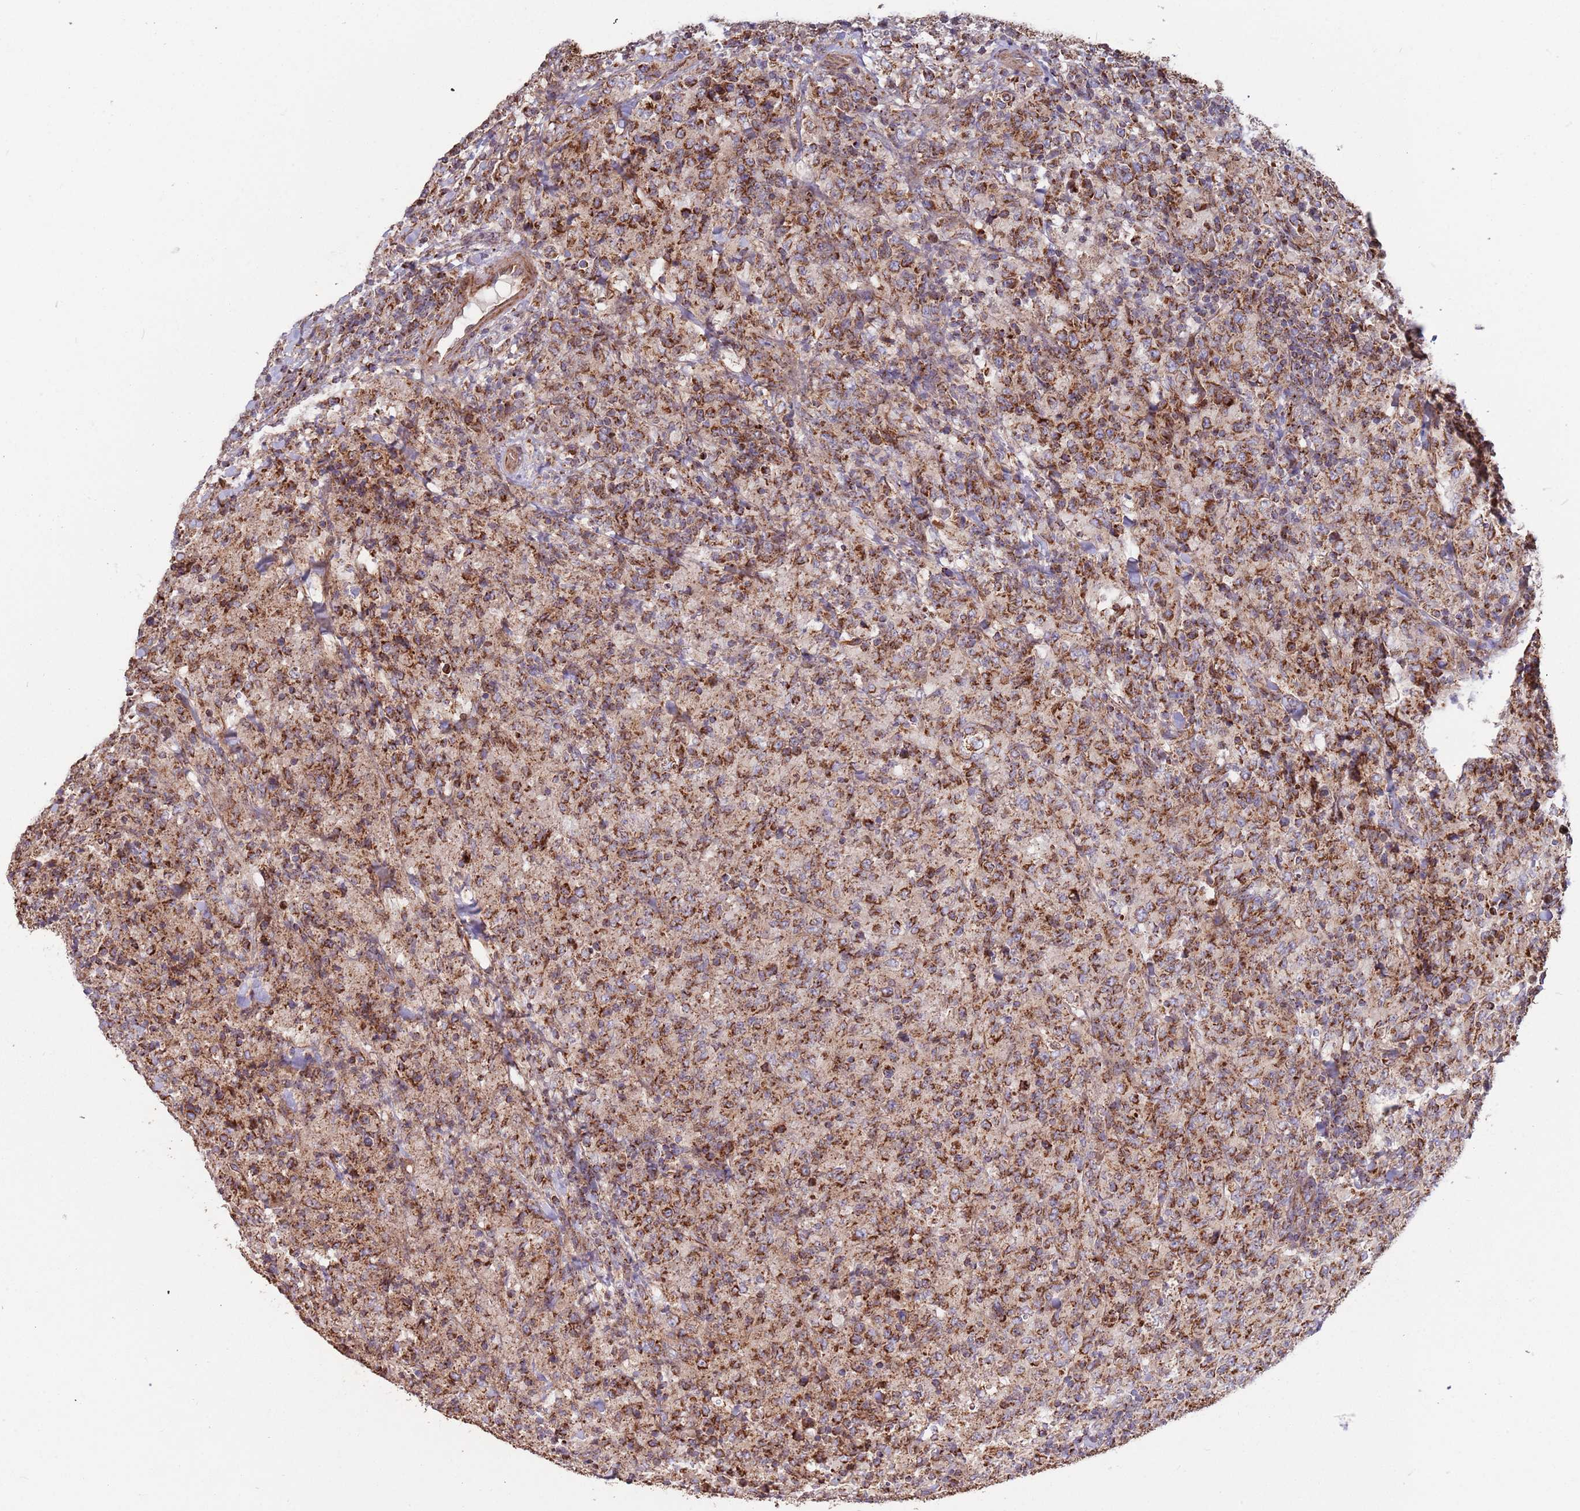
{"staining": {"intensity": "strong", "quantity": "25%-75%", "location": "cytoplasmic/membranous"}, "tissue": "lymphoma", "cell_type": "Tumor cells", "image_type": "cancer", "snomed": [{"axis": "morphology", "description": "Malignant lymphoma, non-Hodgkin's type, High grade"}, {"axis": "topography", "description": "Tonsil"}], "caption": "Immunohistochemistry of lymphoma shows high levels of strong cytoplasmic/membranous expression in about 25%-75% of tumor cells.", "gene": "ATP5PD", "patient": {"sex": "female", "age": 36}}